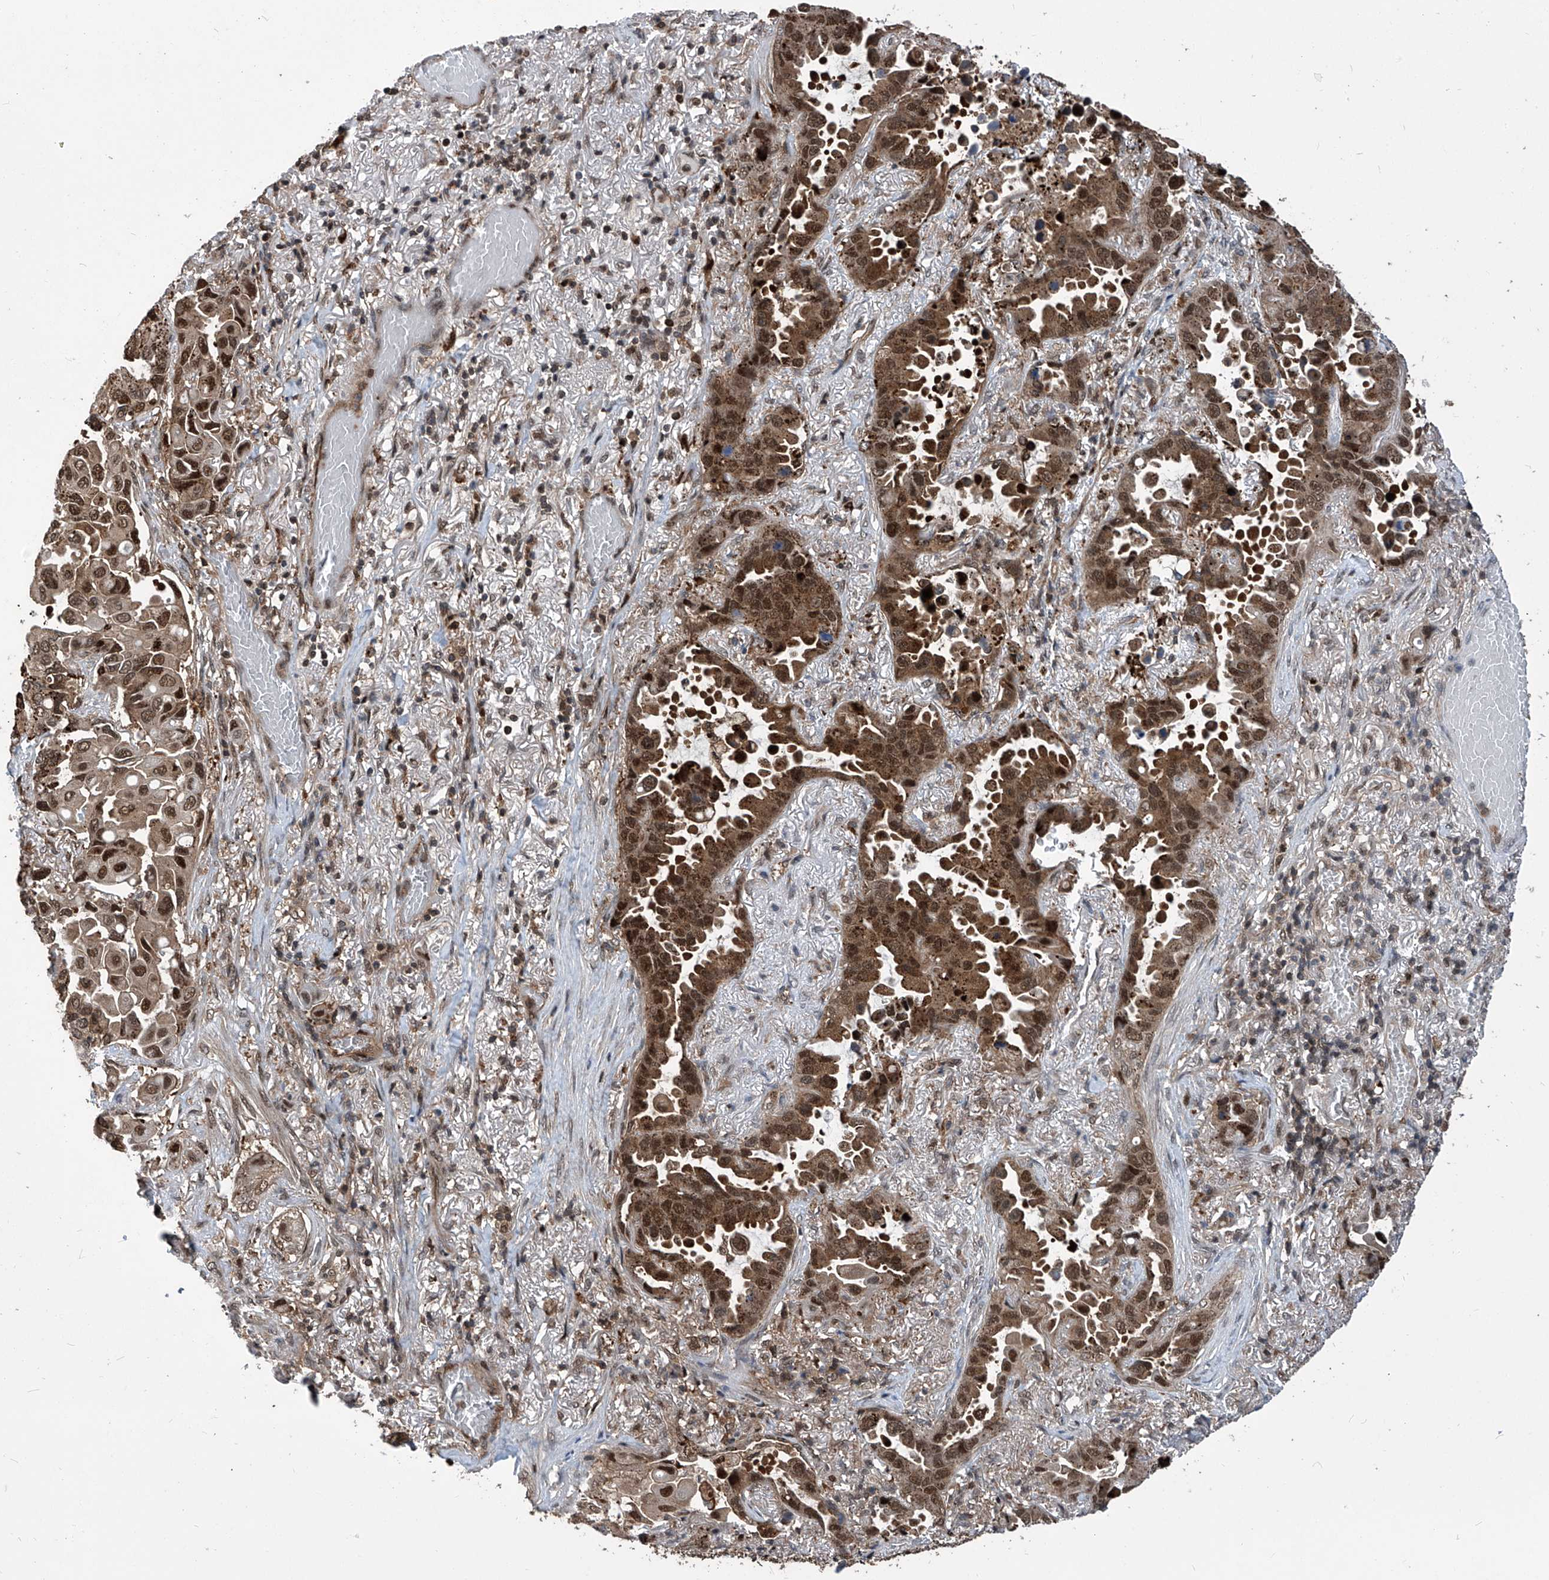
{"staining": {"intensity": "strong", "quantity": ">75%", "location": "cytoplasmic/membranous,nuclear"}, "tissue": "lung cancer", "cell_type": "Tumor cells", "image_type": "cancer", "snomed": [{"axis": "morphology", "description": "Adenocarcinoma, NOS"}, {"axis": "topography", "description": "Lung"}], "caption": "Protein expression analysis of lung cancer (adenocarcinoma) shows strong cytoplasmic/membranous and nuclear staining in approximately >75% of tumor cells.", "gene": "PSMB1", "patient": {"sex": "male", "age": 64}}